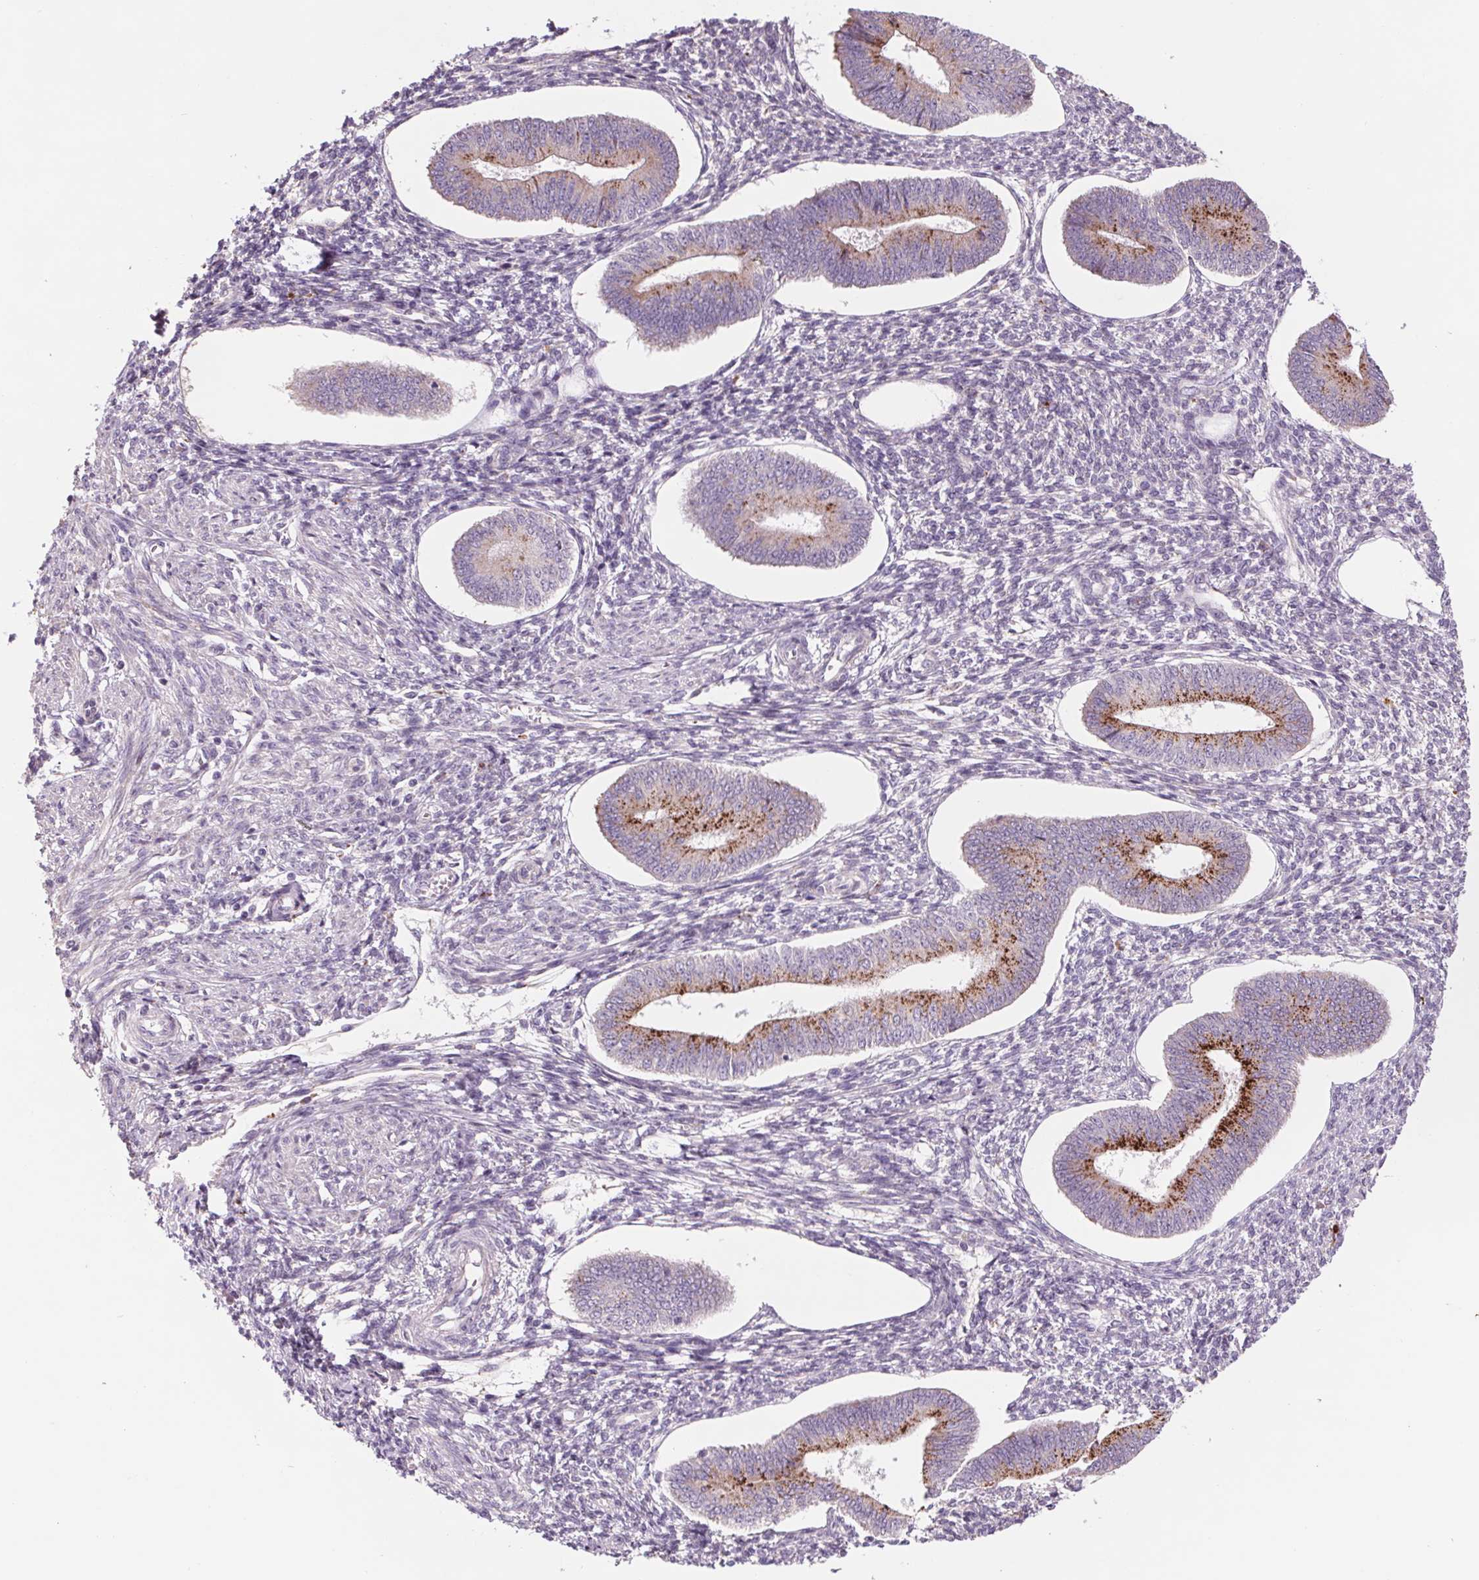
{"staining": {"intensity": "negative", "quantity": "none", "location": "none"}, "tissue": "endometrium", "cell_type": "Cells in endometrial stroma", "image_type": "normal", "snomed": [{"axis": "morphology", "description": "Normal tissue, NOS"}, {"axis": "topography", "description": "Endometrium"}], "caption": "Immunohistochemical staining of benign endometrium demonstrates no significant staining in cells in endometrial stroma. (Stains: DAB immunohistochemistry (IHC) with hematoxylin counter stain, Microscopy: brightfield microscopy at high magnification).", "gene": "SAMD5", "patient": {"sex": "female", "age": 42}}